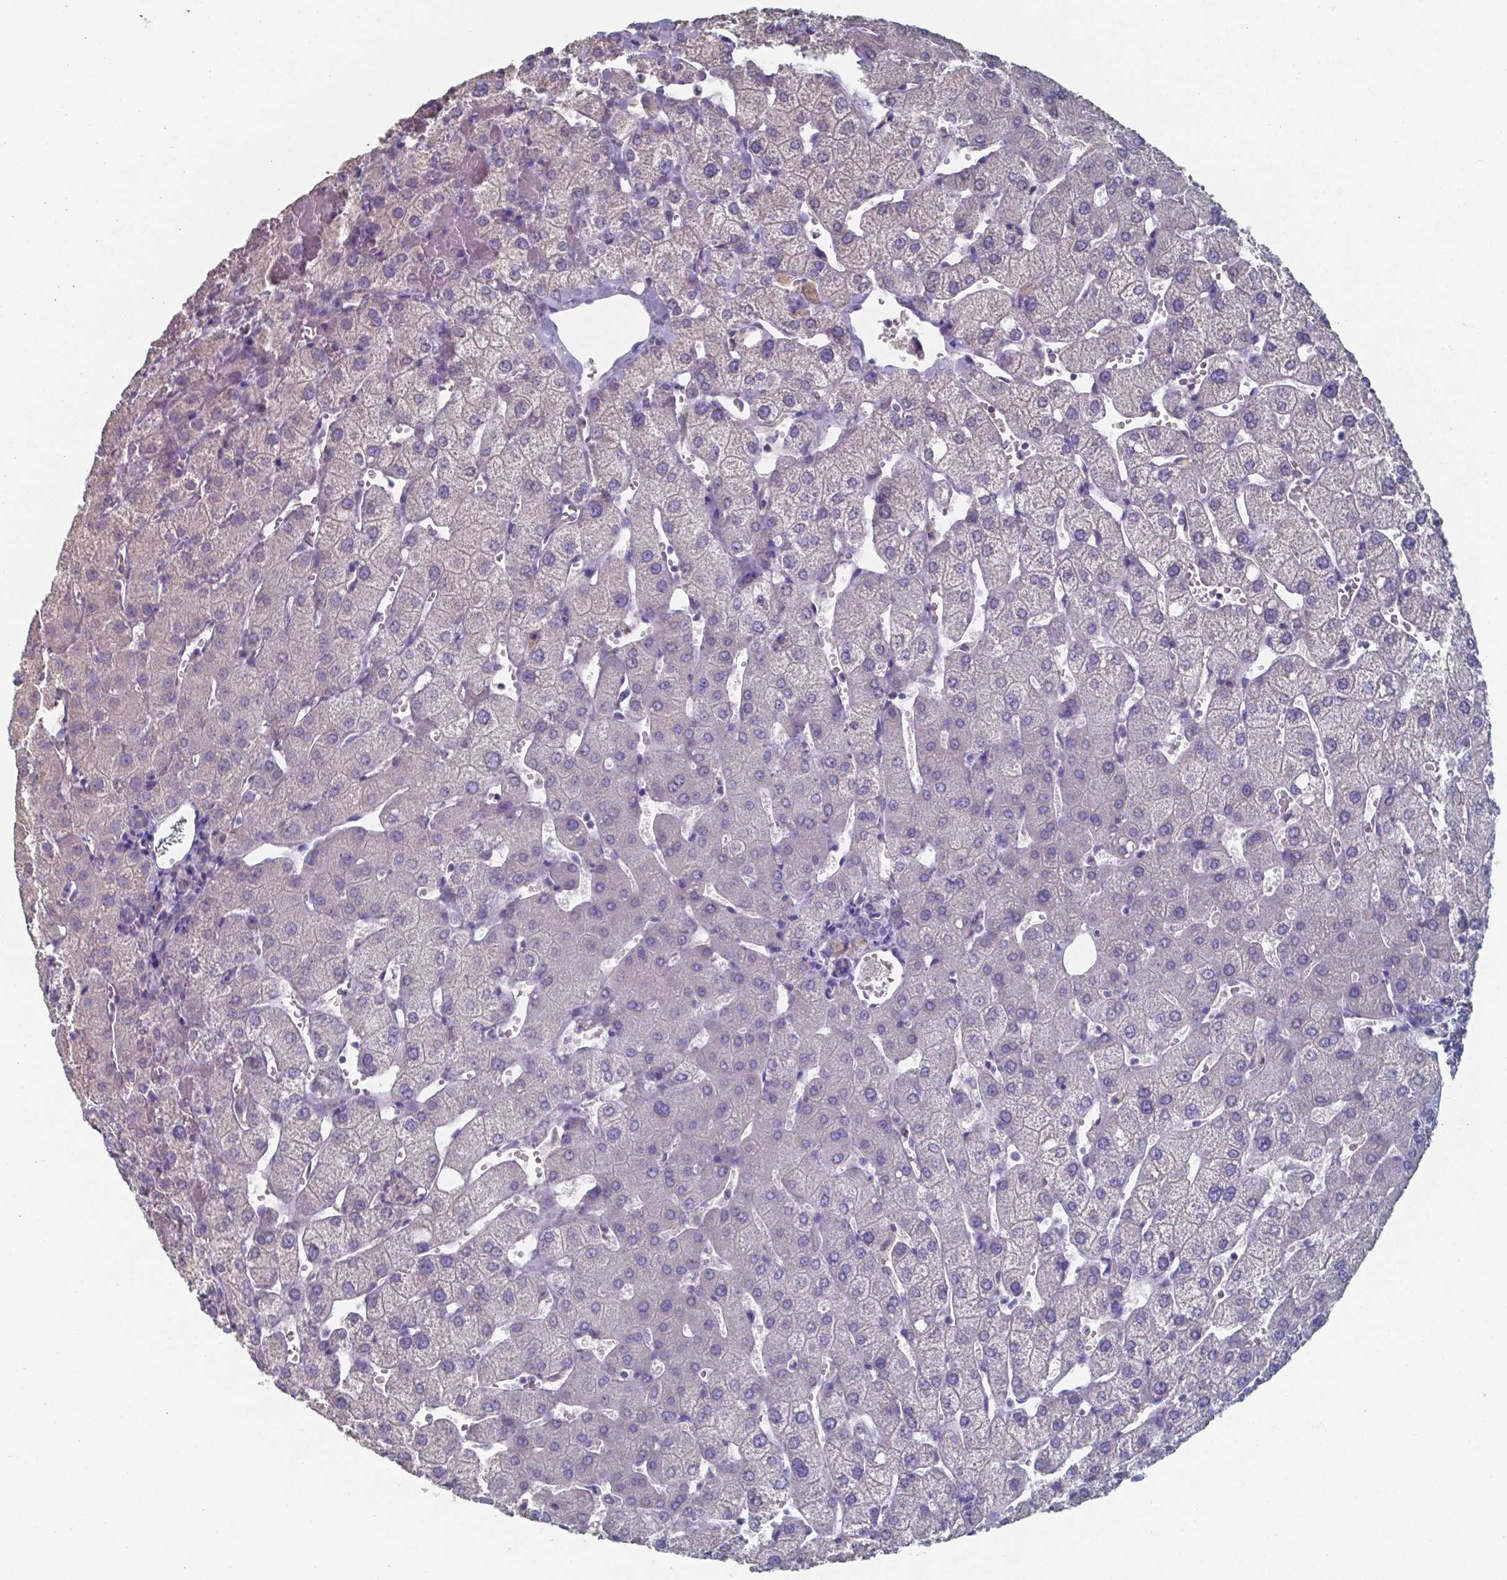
{"staining": {"intensity": "negative", "quantity": "none", "location": "none"}, "tissue": "liver", "cell_type": "Cholangiocytes", "image_type": "normal", "snomed": [{"axis": "morphology", "description": "Normal tissue, NOS"}, {"axis": "topography", "description": "Liver"}], "caption": "Liver stained for a protein using IHC shows no positivity cholangiocytes.", "gene": "FOXJ1", "patient": {"sex": "female", "age": 54}}